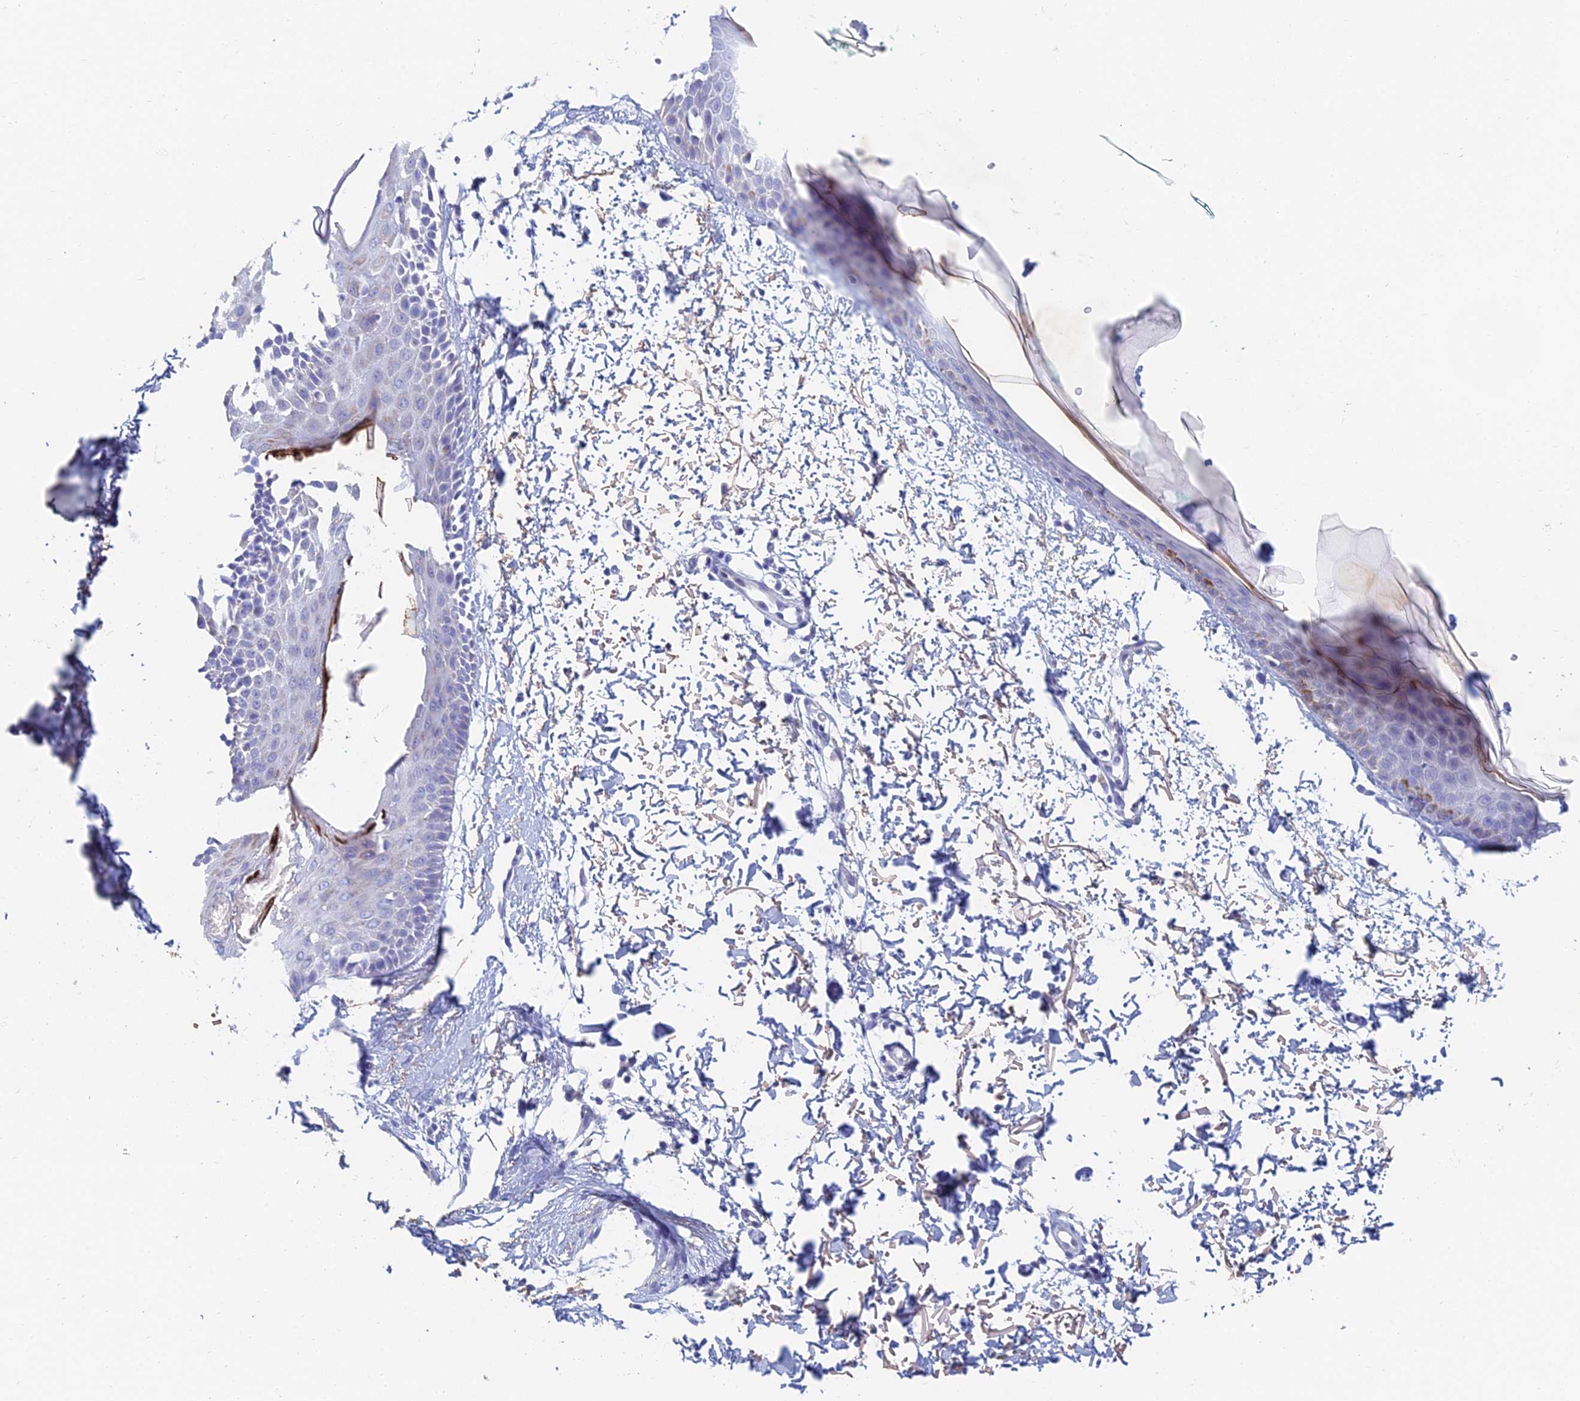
{"staining": {"intensity": "negative", "quantity": "none", "location": "none"}, "tissue": "skin", "cell_type": "Fibroblasts", "image_type": "normal", "snomed": [{"axis": "morphology", "description": "Normal tissue, NOS"}, {"axis": "topography", "description": "Skin"}], "caption": "Photomicrograph shows no protein positivity in fibroblasts of unremarkable skin. Brightfield microscopy of immunohistochemistry (IHC) stained with DAB (brown) and hematoxylin (blue), captured at high magnification.", "gene": "ACSM1", "patient": {"sex": "male", "age": 66}}